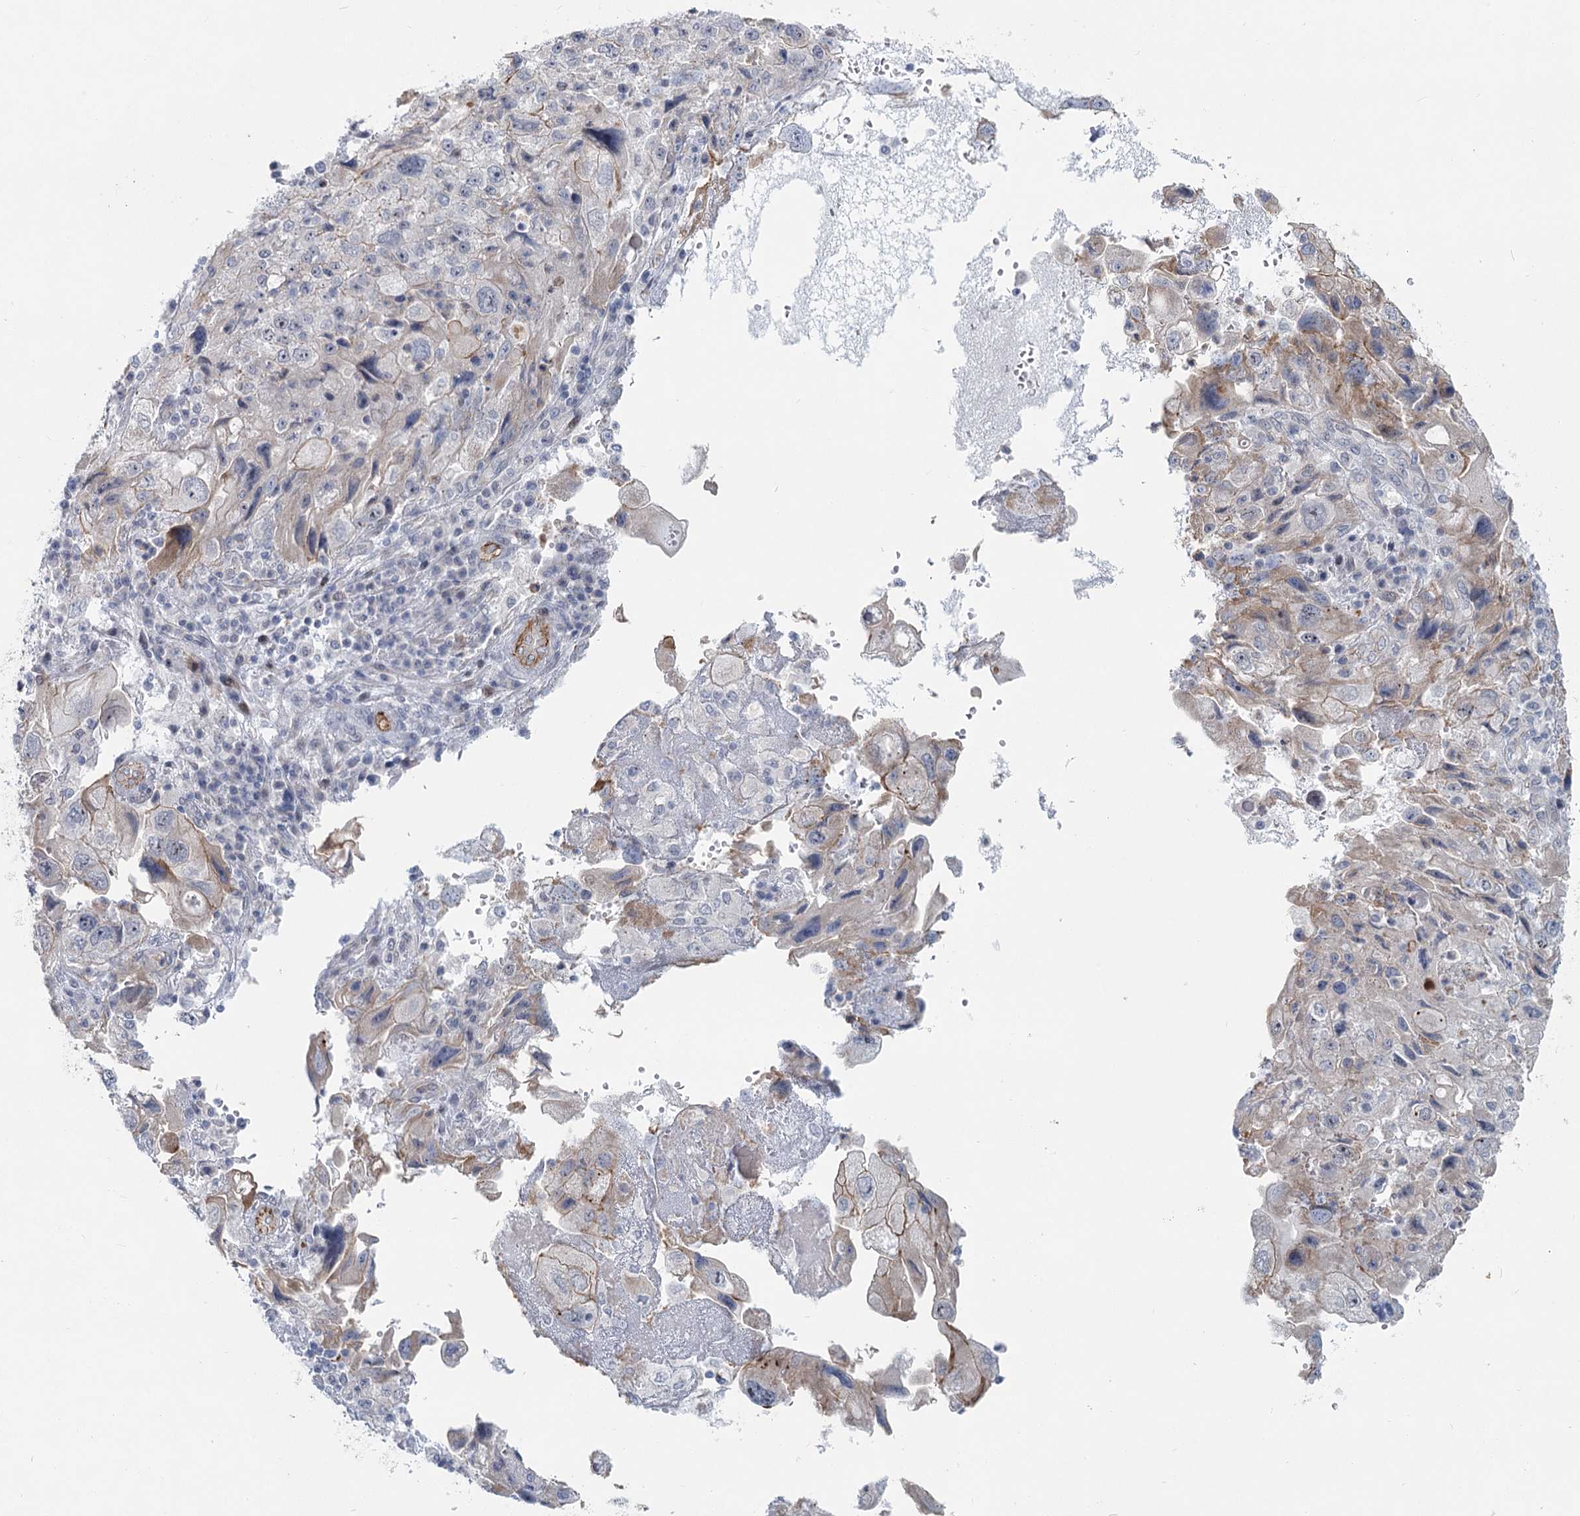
{"staining": {"intensity": "moderate", "quantity": "<25%", "location": "cytoplasmic/membranous"}, "tissue": "endometrial cancer", "cell_type": "Tumor cells", "image_type": "cancer", "snomed": [{"axis": "morphology", "description": "Adenocarcinoma, NOS"}, {"axis": "topography", "description": "Endometrium"}], "caption": "Protein expression analysis of endometrial cancer (adenocarcinoma) reveals moderate cytoplasmic/membranous staining in about <25% of tumor cells.", "gene": "ABHD8", "patient": {"sex": "female", "age": 49}}